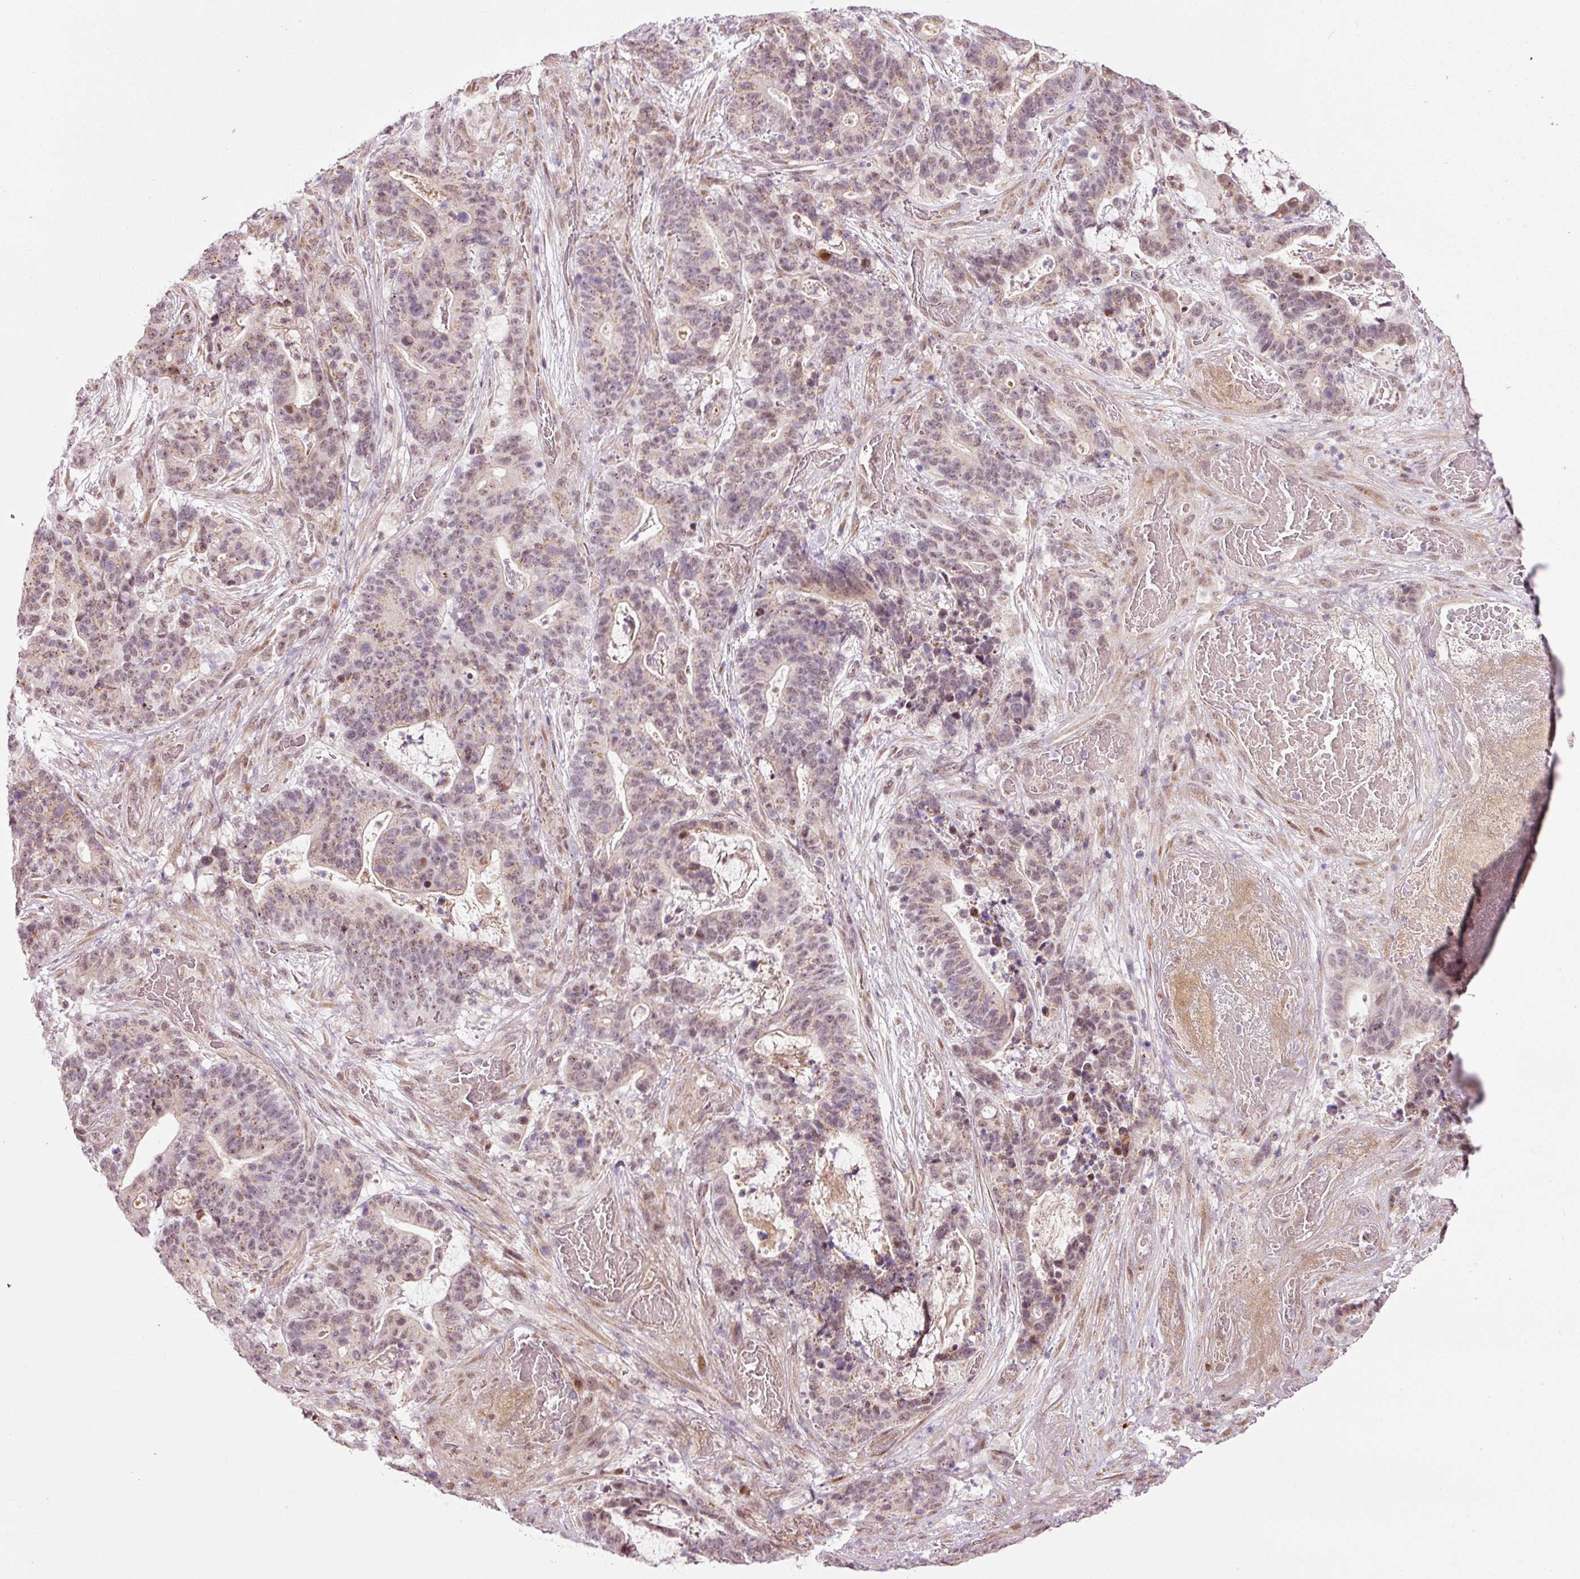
{"staining": {"intensity": "weak", "quantity": "25%-75%", "location": "cytoplasmic/membranous,nuclear"}, "tissue": "stomach cancer", "cell_type": "Tumor cells", "image_type": "cancer", "snomed": [{"axis": "morphology", "description": "Normal tissue, NOS"}, {"axis": "morphology", "description": "Adenocarcinoma, NOS"}, {"axis": "topography", "description": "Stomach"}], "caption": "Protein positivity by immunohistochemistry demonstrates weak cytoplasmic/membranous and nuclear positivity in approximately 25%-75% of tumor cells in adenocarcinoma (stomach).", "gene": "ANKRD20A1", "patient": {"sex": "female", "age": 64}}